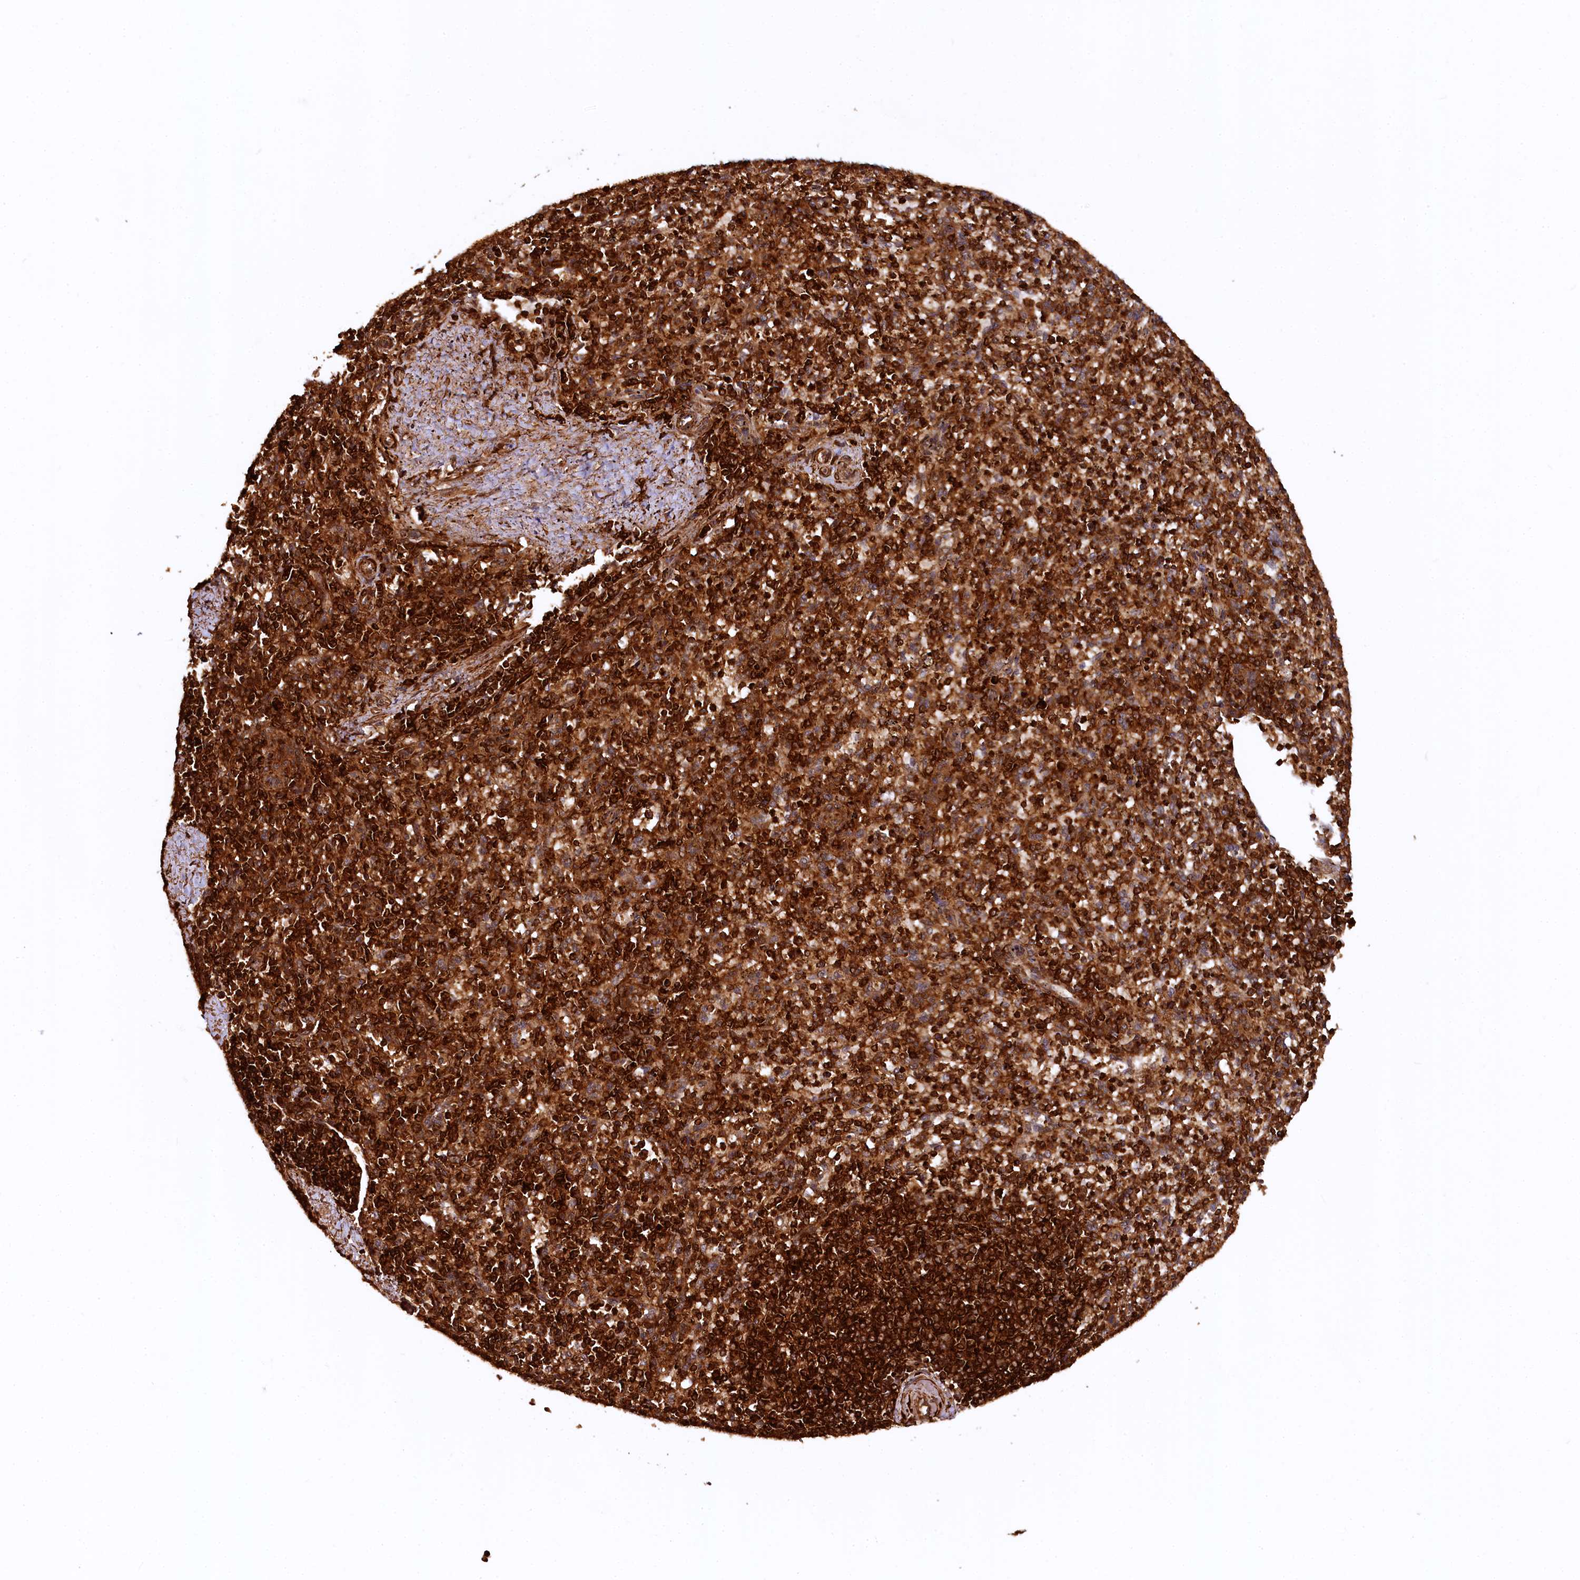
{"staining": {"intensity": "strong", "quantity": ">75%", "location": "cytoplasmic/membranous"}, "tissue": "spleen", "cell_type": "Cells in red pulp", "image_type": "normal", "snomed": [{"axis": "morphology", "description": "Normal tissue, NOS"}, {"axis": "topography", "description": "Spleen"}], "caption": "DAB immunohistochemical staining of benign spleen reveals strong cytoplasmic/membranous protein positivity in approximately >75% of cells in red pulp. Nuclei are stained in blue.", "gene": "STUB1", "patient": {"sex": "male", "age": 72}}